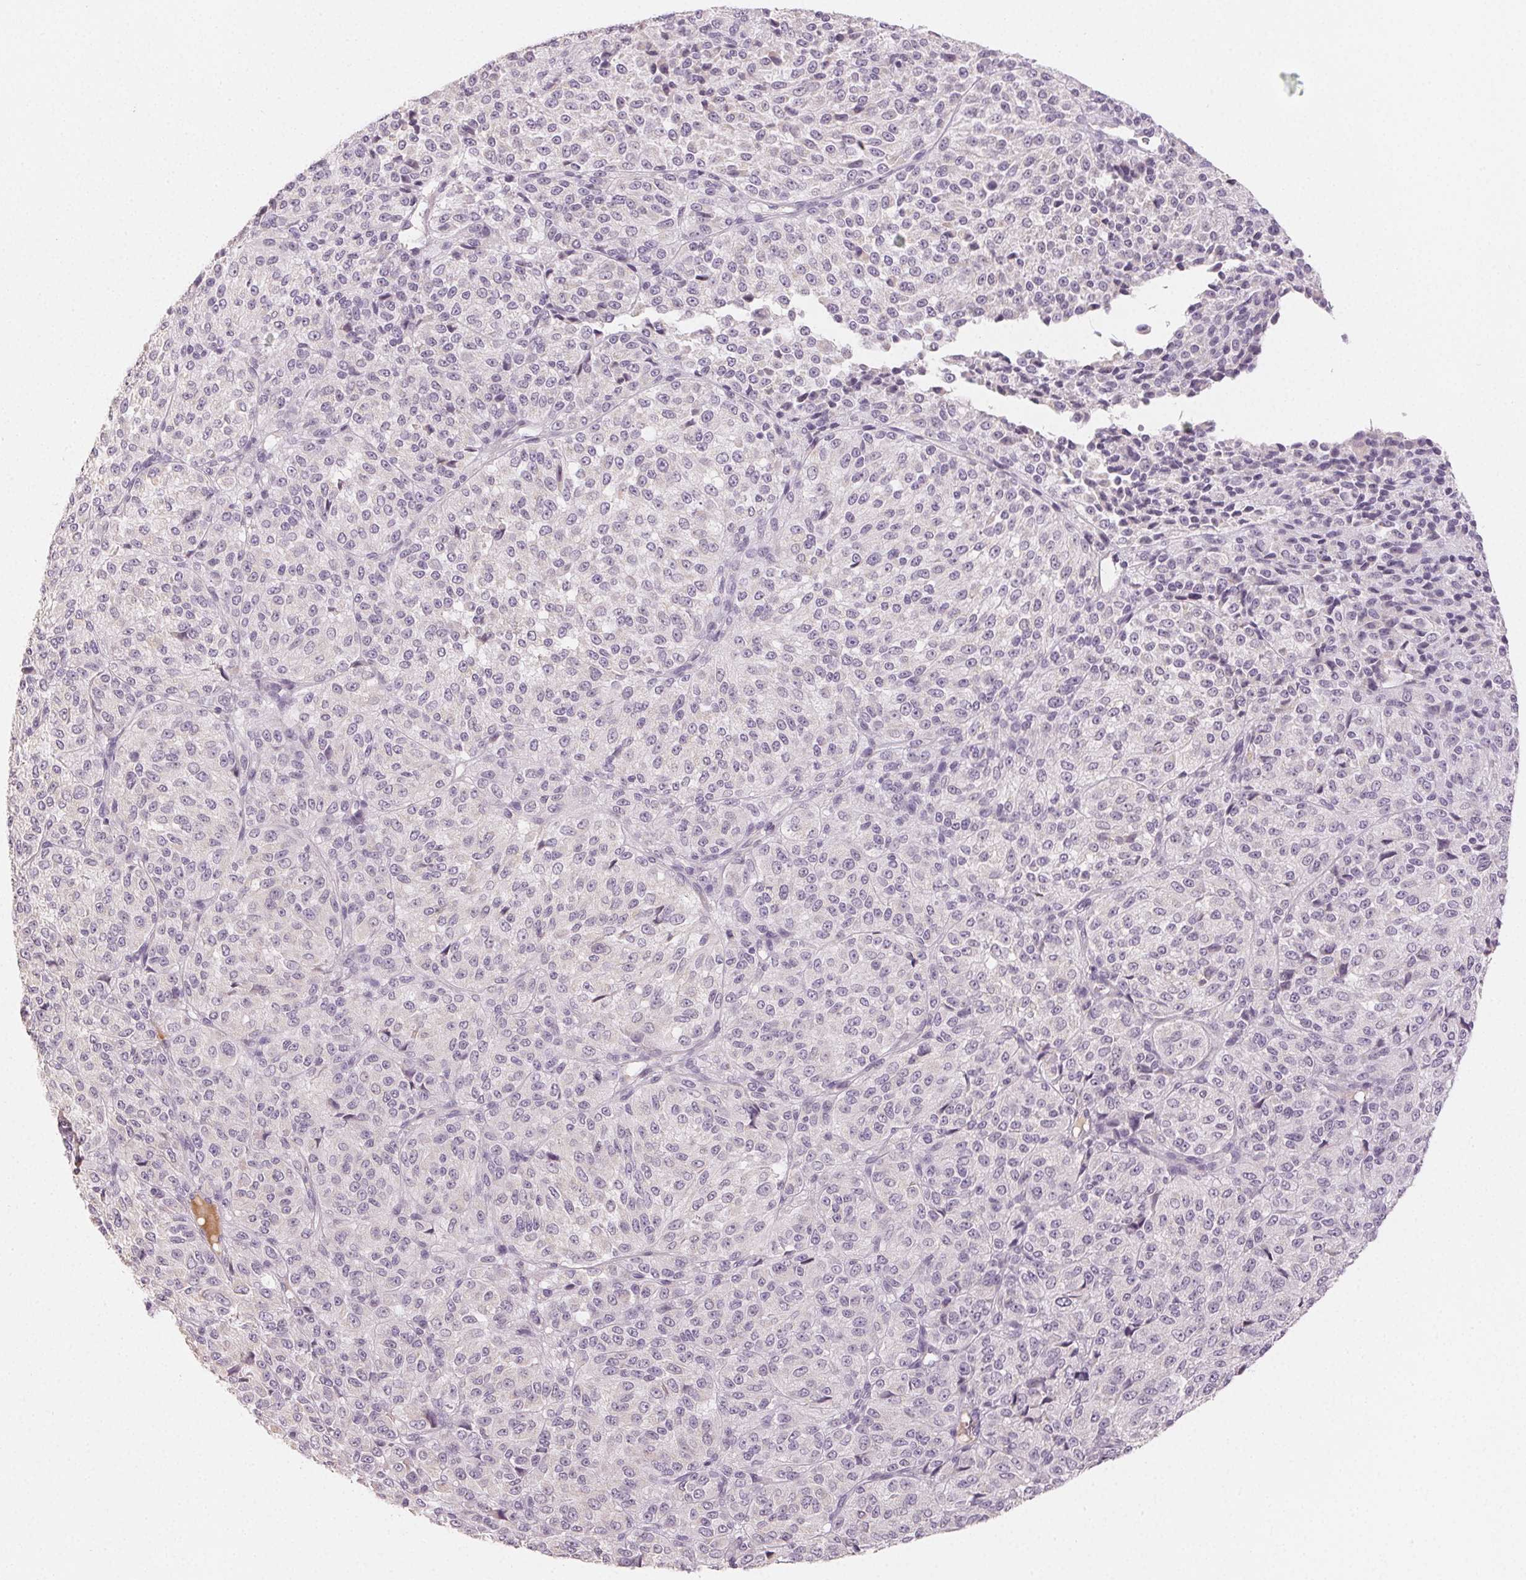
{"staining": {"intensity": "negative", "quantity": "none", "location": "none"}, "tissue": "melanoma", "cell_type": "Tumor cells", "image_type": "cancer", "snomed": [{"axis": "morphology", "description": "Malignant melanoma, Metastatic site"}, {"axis": "topography", "description": "Brain"}], "caption": "High power microscopy image of an IHC micrograph of melanoma, revealing no significant staining in tumor cells.", "gene": "LVRN", "patient": {"sex": "female", "age": 56}}